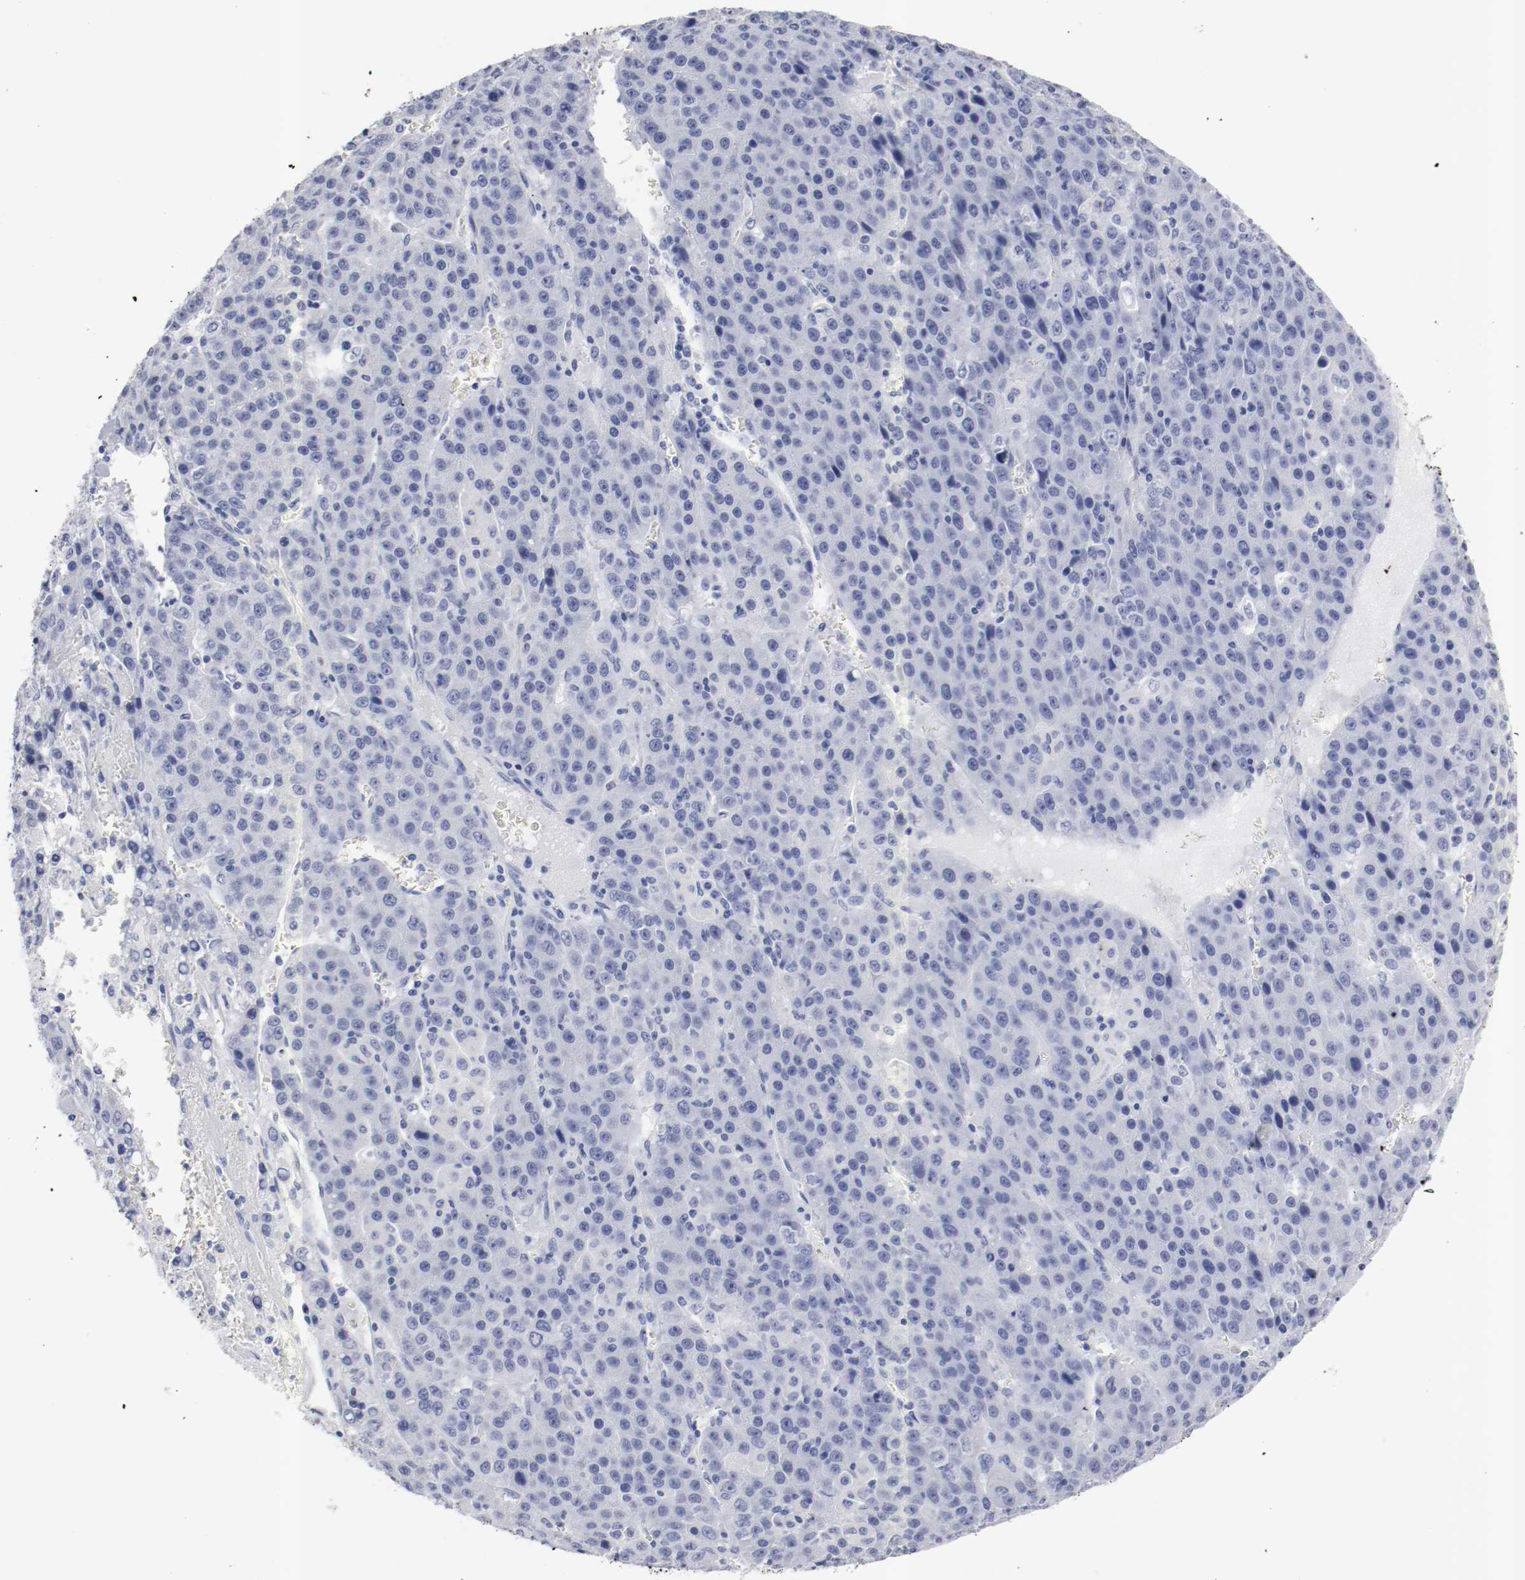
{"staining": {"intensity": "negative", "quantity": "none", "location": "none"}, "tissue": "liver cancer", "cell_type": "Tumor cells", "image_type": "cancer", "snomed": [{"axis": "morphology", "description": "Carcinoma, Hepatocellular, NOS"}, {"axis": "topography", "description": "Liver"}], "caption": "An image of hepatocellular carcinoma (liver) stained for a protein exhibits no brown staining in tumor cells. (Immunohistochemistry (ihc), brightfield microscopy, high magnification).", "gene": "GAD1", "patient": {"sex": "female", "age": 53}}